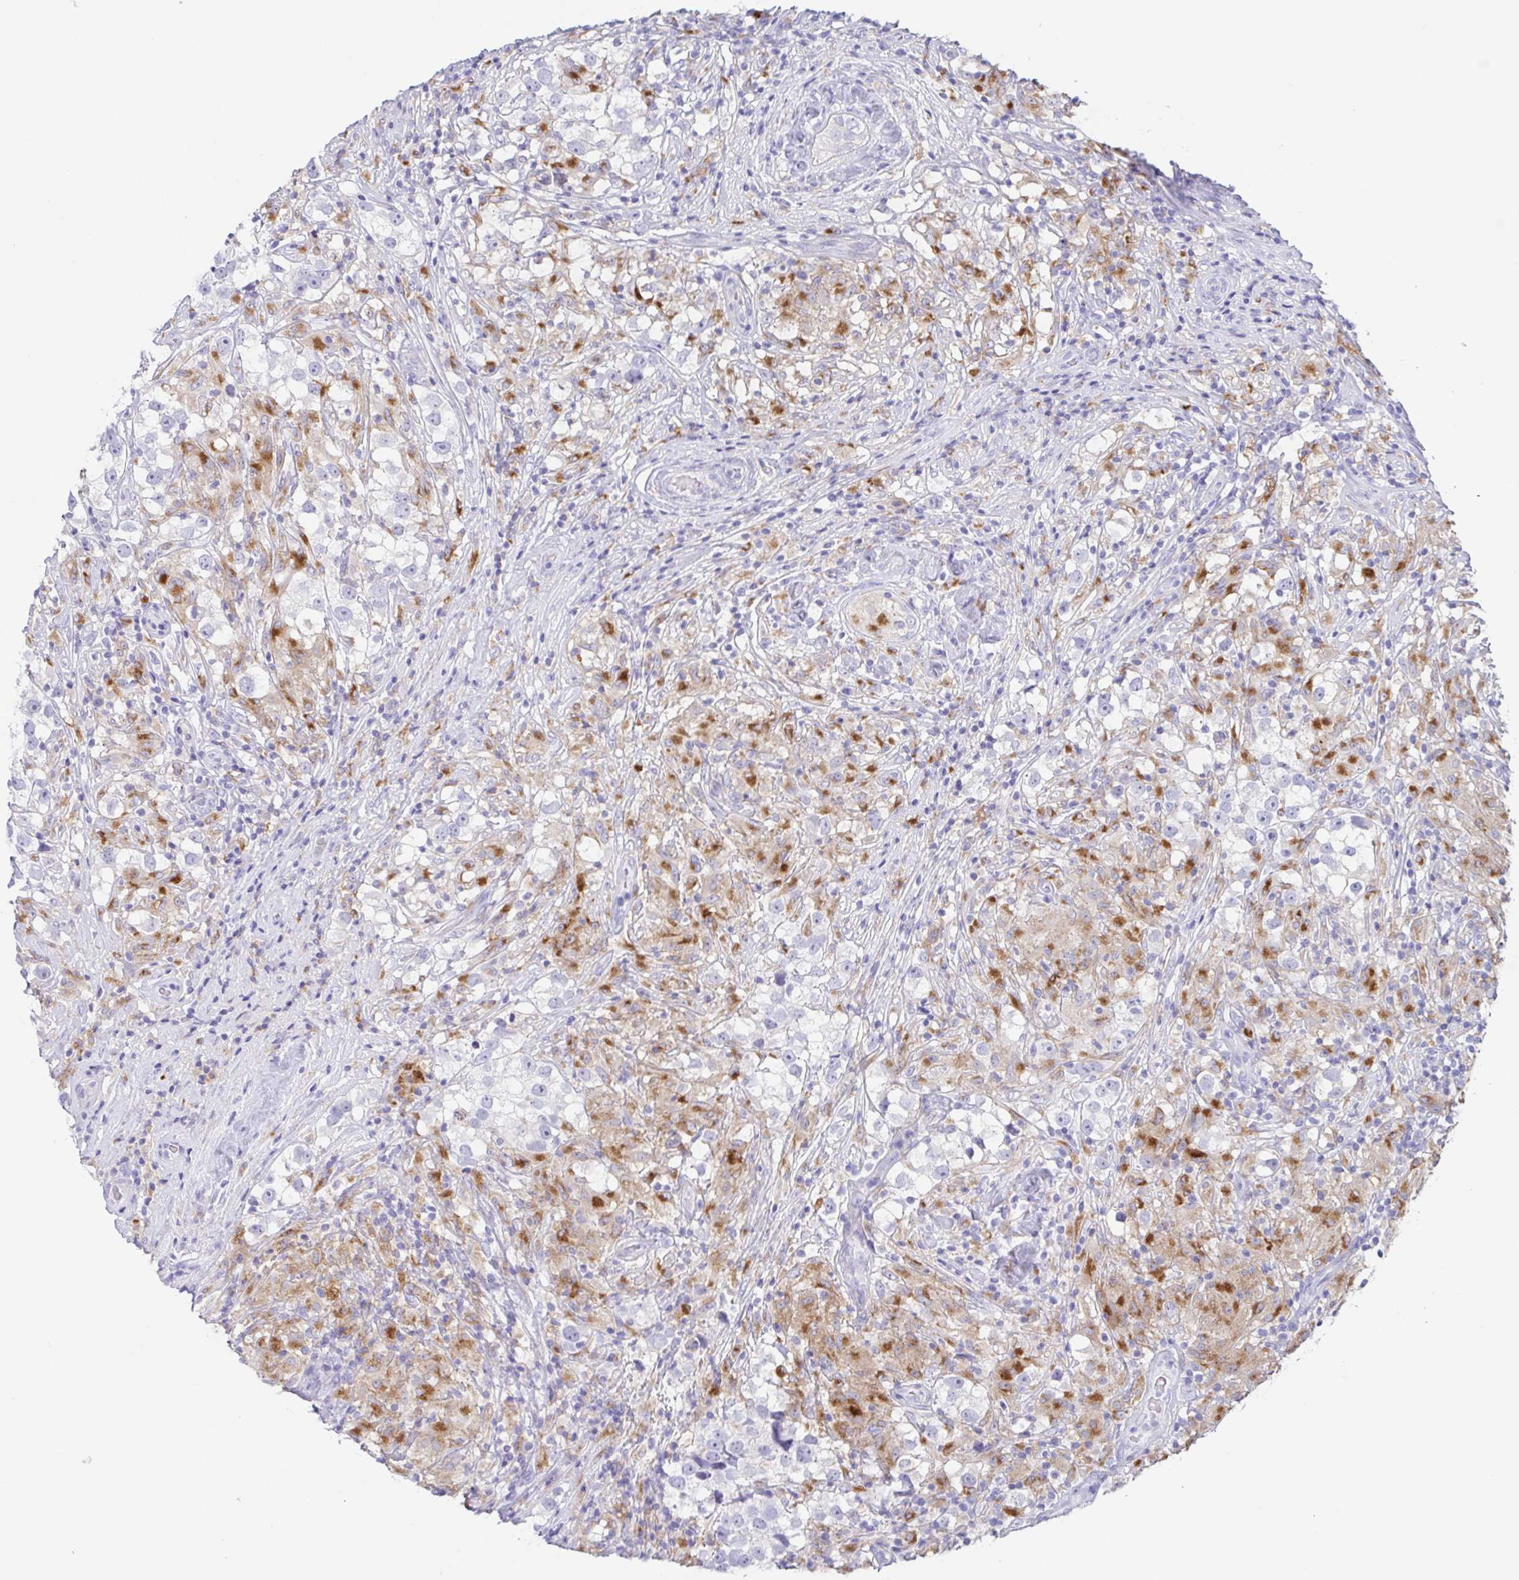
{"staining": {"intensity": "negative", "quantity": "none", "location": "none"}, "tissue": "testis cancer", "cell_type": "Tumor cells", "image_type": "cancer", "snomed": [{"axis": "morphology", "description": "Seminoma, NOS"}, {"axis": "topography", "description": "Testis"}], "caption": "Tumor cells show no significant protein positivity in testis seminoma.", "gene": "ATP6V1G2", "patient": {"sex": "male", "age": 46}}